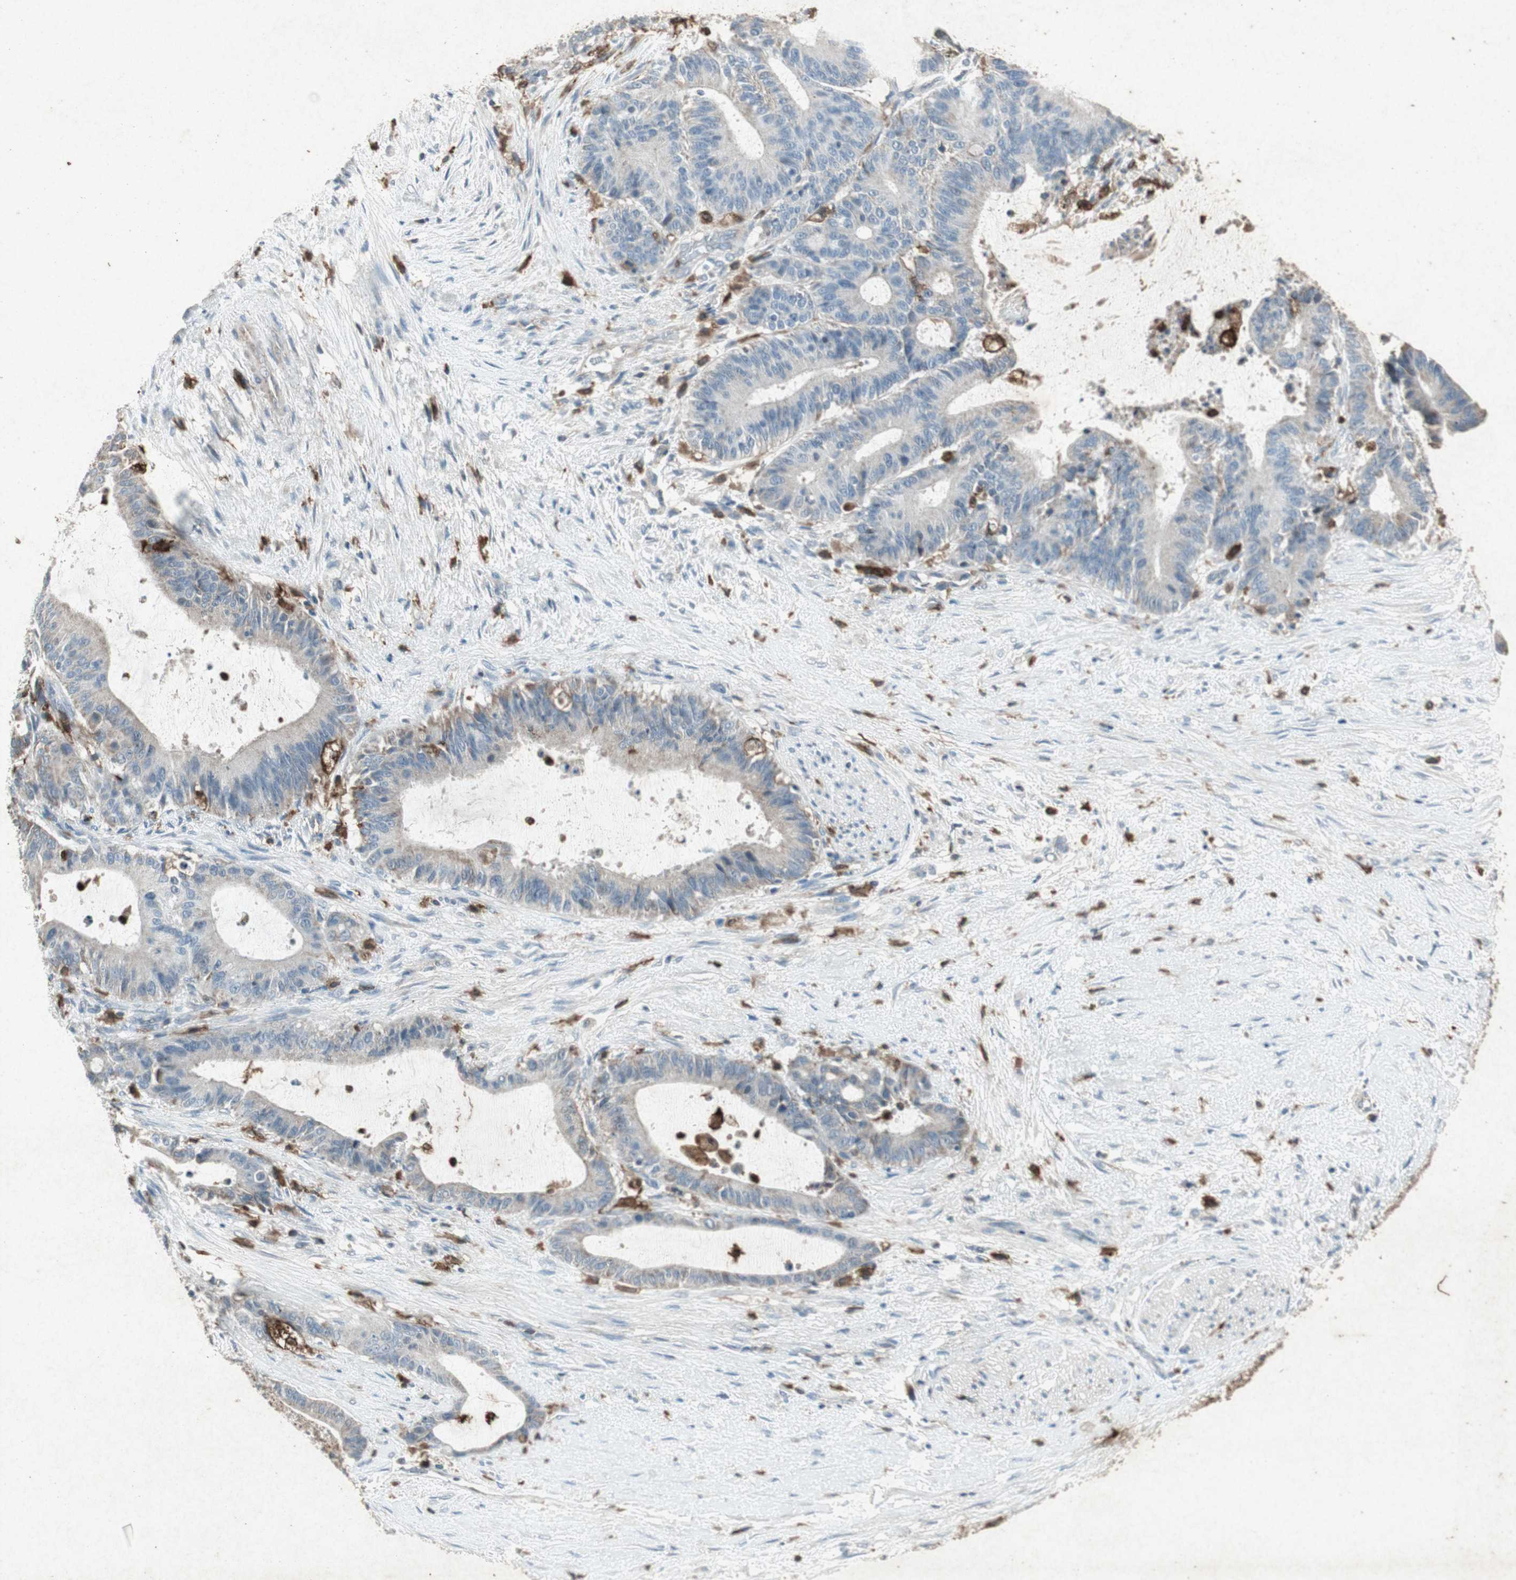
{"staining": {"intensity": "weak", "quantity": "<25%", "location": "cytoplasmic/membranous,nuclear"}, "tissue": "liver cancer", "cell_type": "Tumor cells", "image_type": "cancer", "snomed": [{"axis": "morphology", "description": "Cholangiocarcinoma"}, {"axis": "topography", "description": "Liver"}], "caption": "This photomicrograph is of liver cholangiocarcinoma stained with immunohistochemistry (IHC) to label a protein in brown with the nuclei are counter-stained blue. There is no staining in tumor cells.", "gene": "TYROBP", "patient": {"sex": "female", "age": 73}}